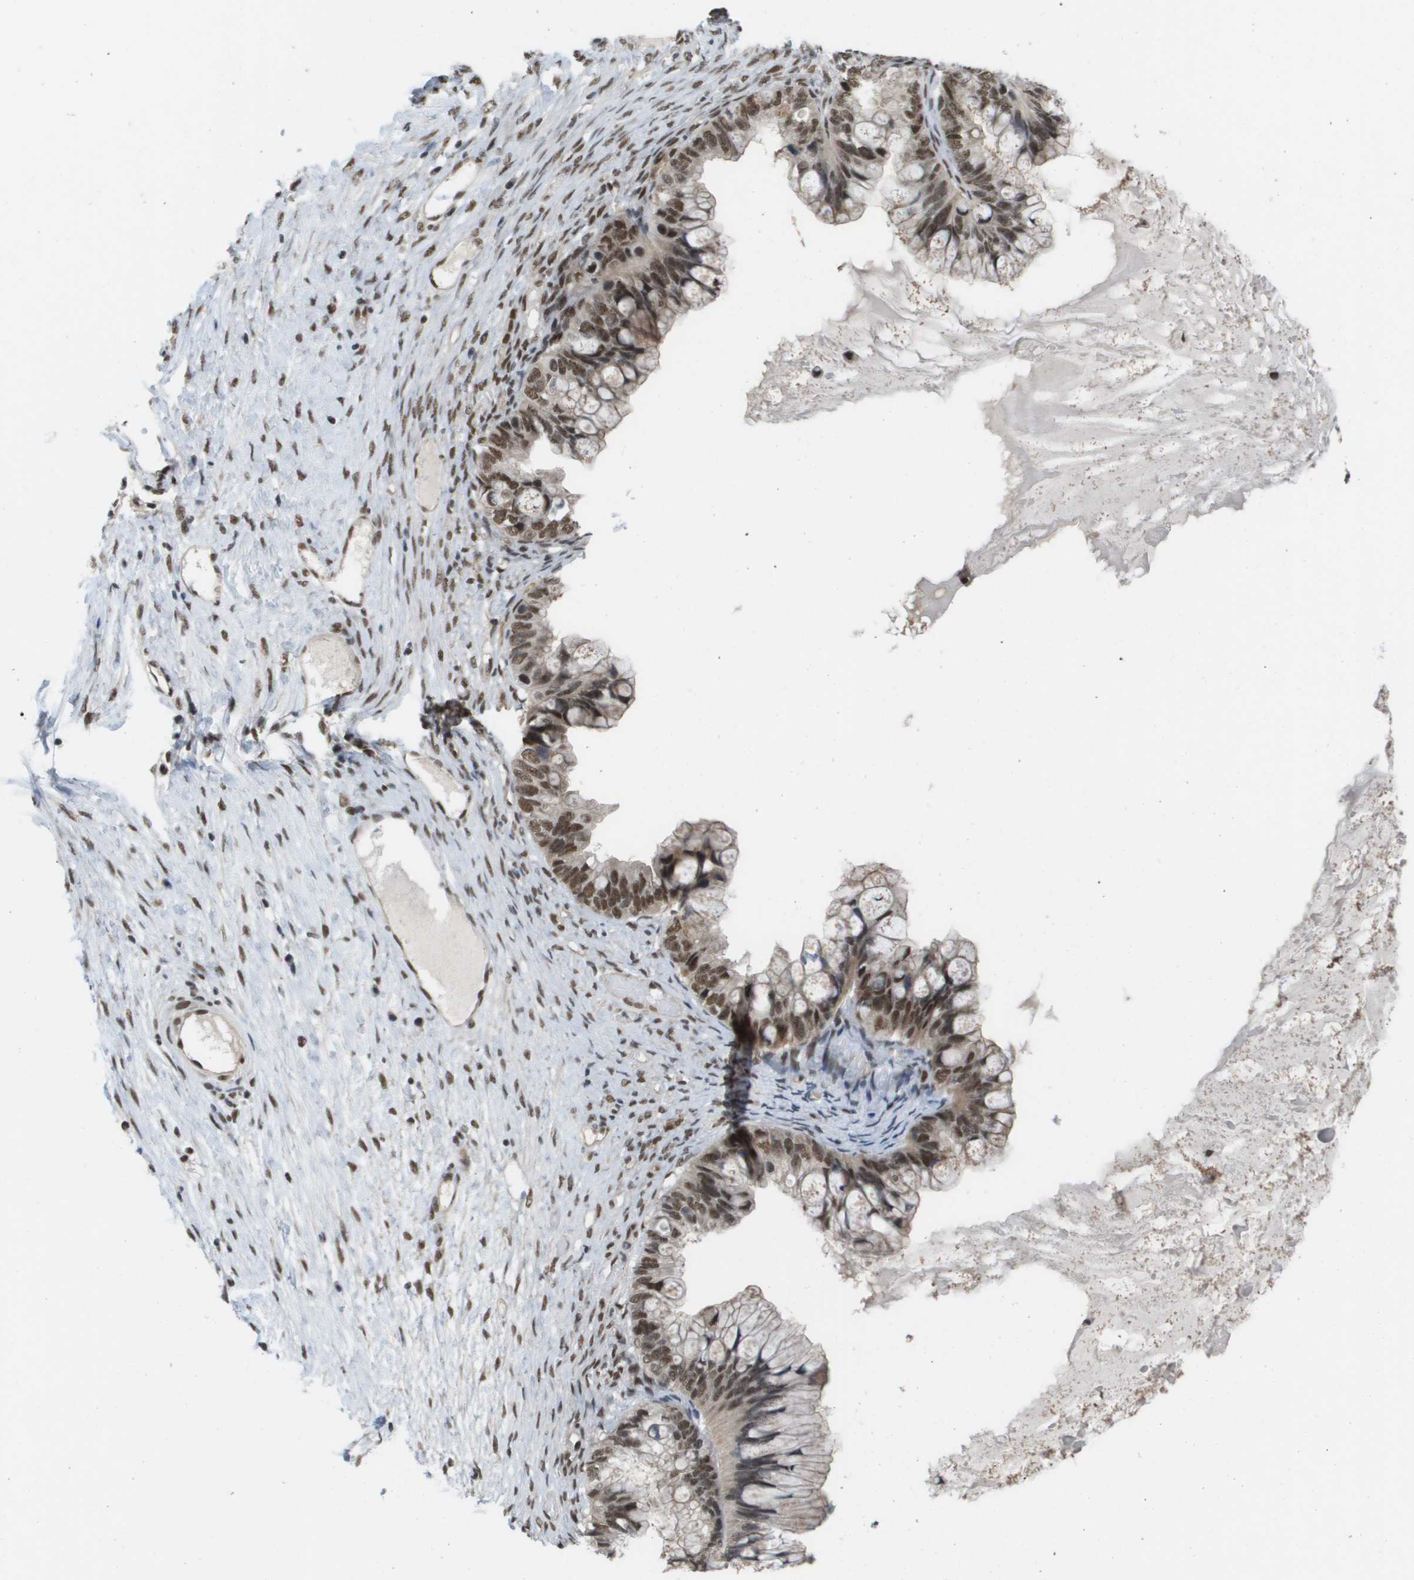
{"staining": {"intensity": "moderate", "quantity": ">75%", "location": "nuclear"}, "tissue": "ovarian cancer", "cell_type": "Tumor cells", "image_type": "cancer", "snomed": [{"axis": "morphology", "description": "Cystadenocarcinoma, mucinous, NOS"}, {"axis": "topography", "description": "Ovary"}], "caption": "There is medium levels of moderate nuclear staining in tumor cells of ovarian cancer, as demonstrated by immunohistochemical staining (brown color).", "gene": "ISY1", "patient": {"sex": "female", "age": 80}}